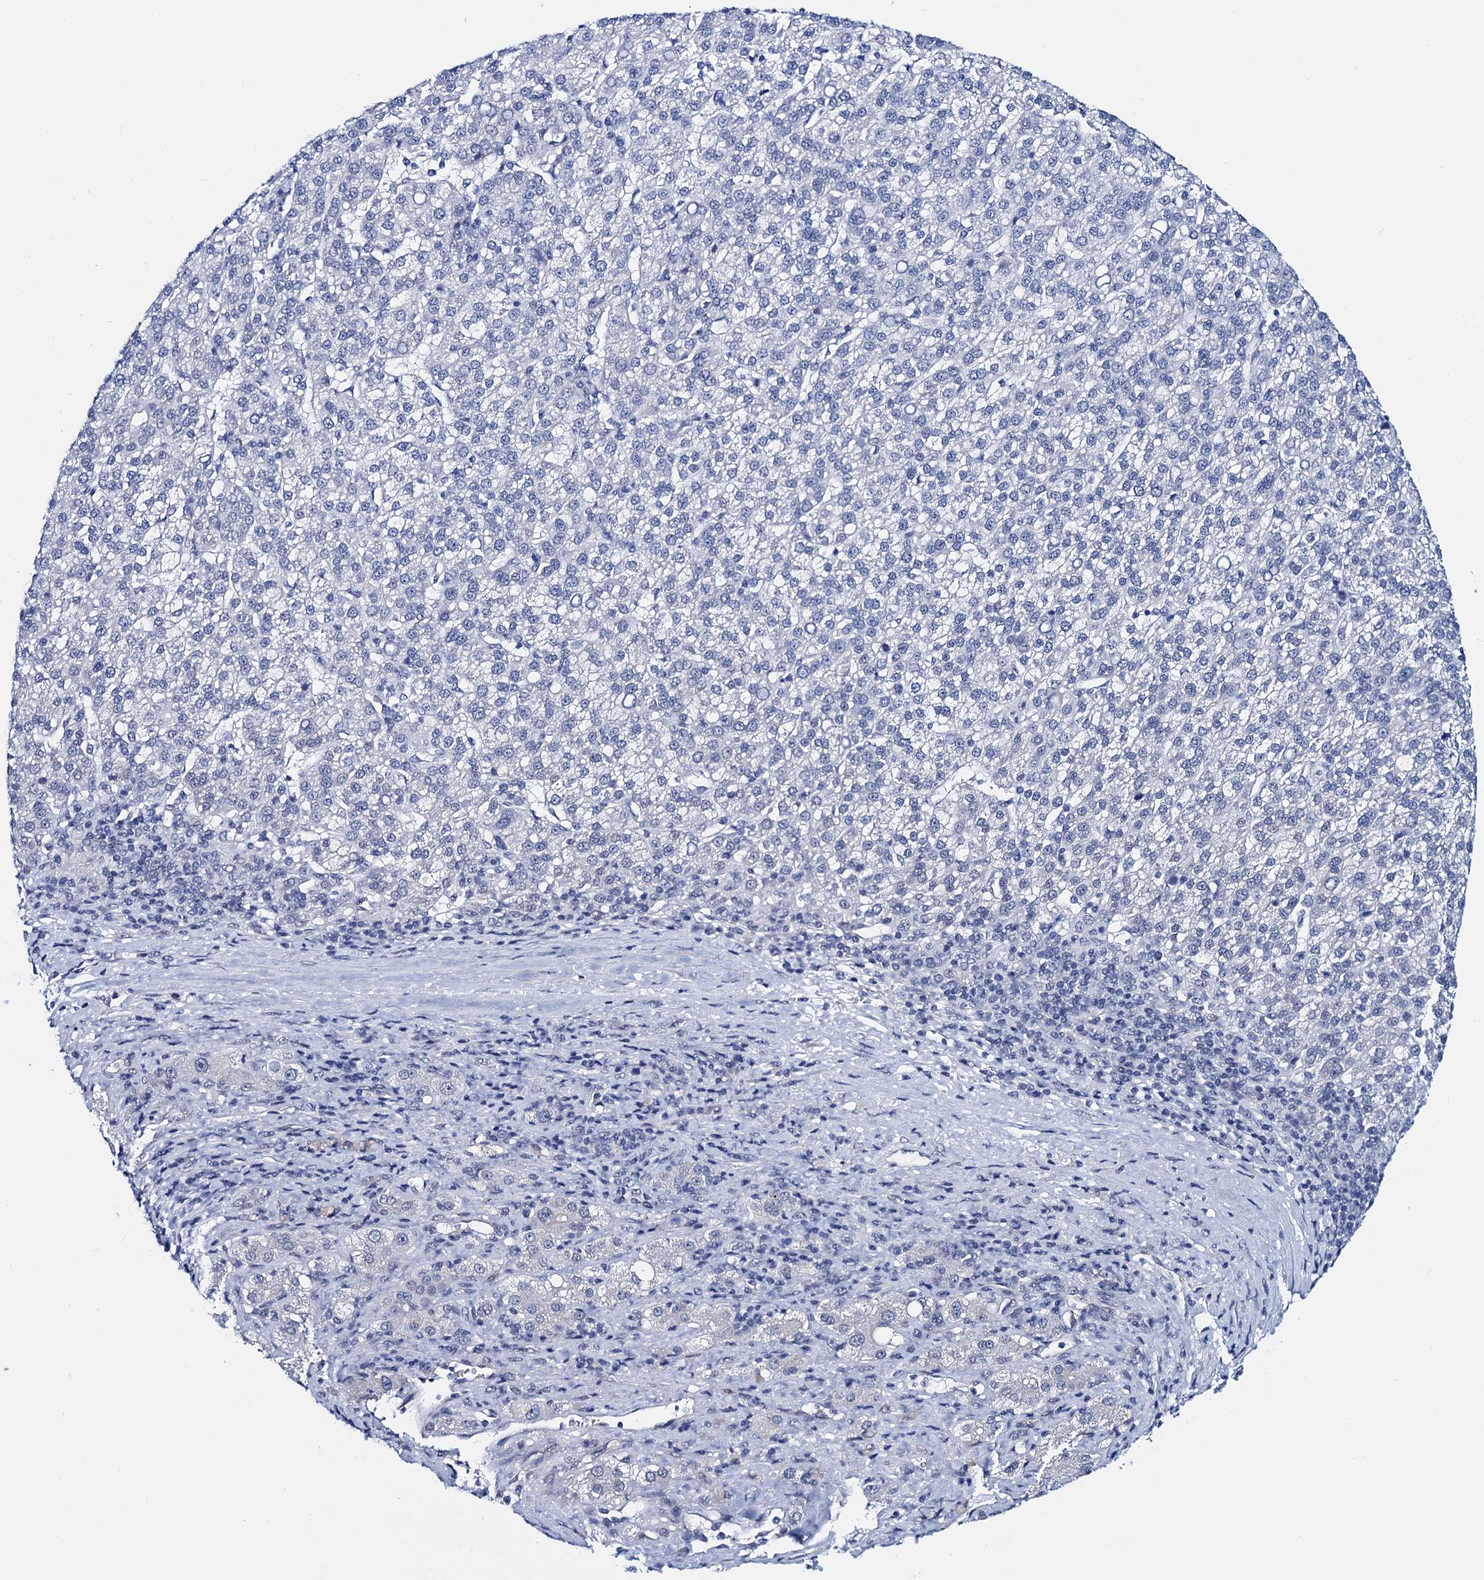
{"staining": {"intensity": "negative", "quantity": "none", "location": "none"}, "tissue": "liver cancer", "cell_type": "Tumor cells", "image_type": "cancer", "snomed": [{"axis": "morphology", "description": "Carcinoma, Hepatocellular, NOS"}, {"axis": "topography", "description": "Liver"}], "caption": "There is no significant positivity in tumor cells of hepatocellular carcinoma (liver). (Immunohistochemistry (ihc), brightfield microscopy, high magnification).", "gene": "C16orf87", "patient": {"sex": "female", "age": 58}}